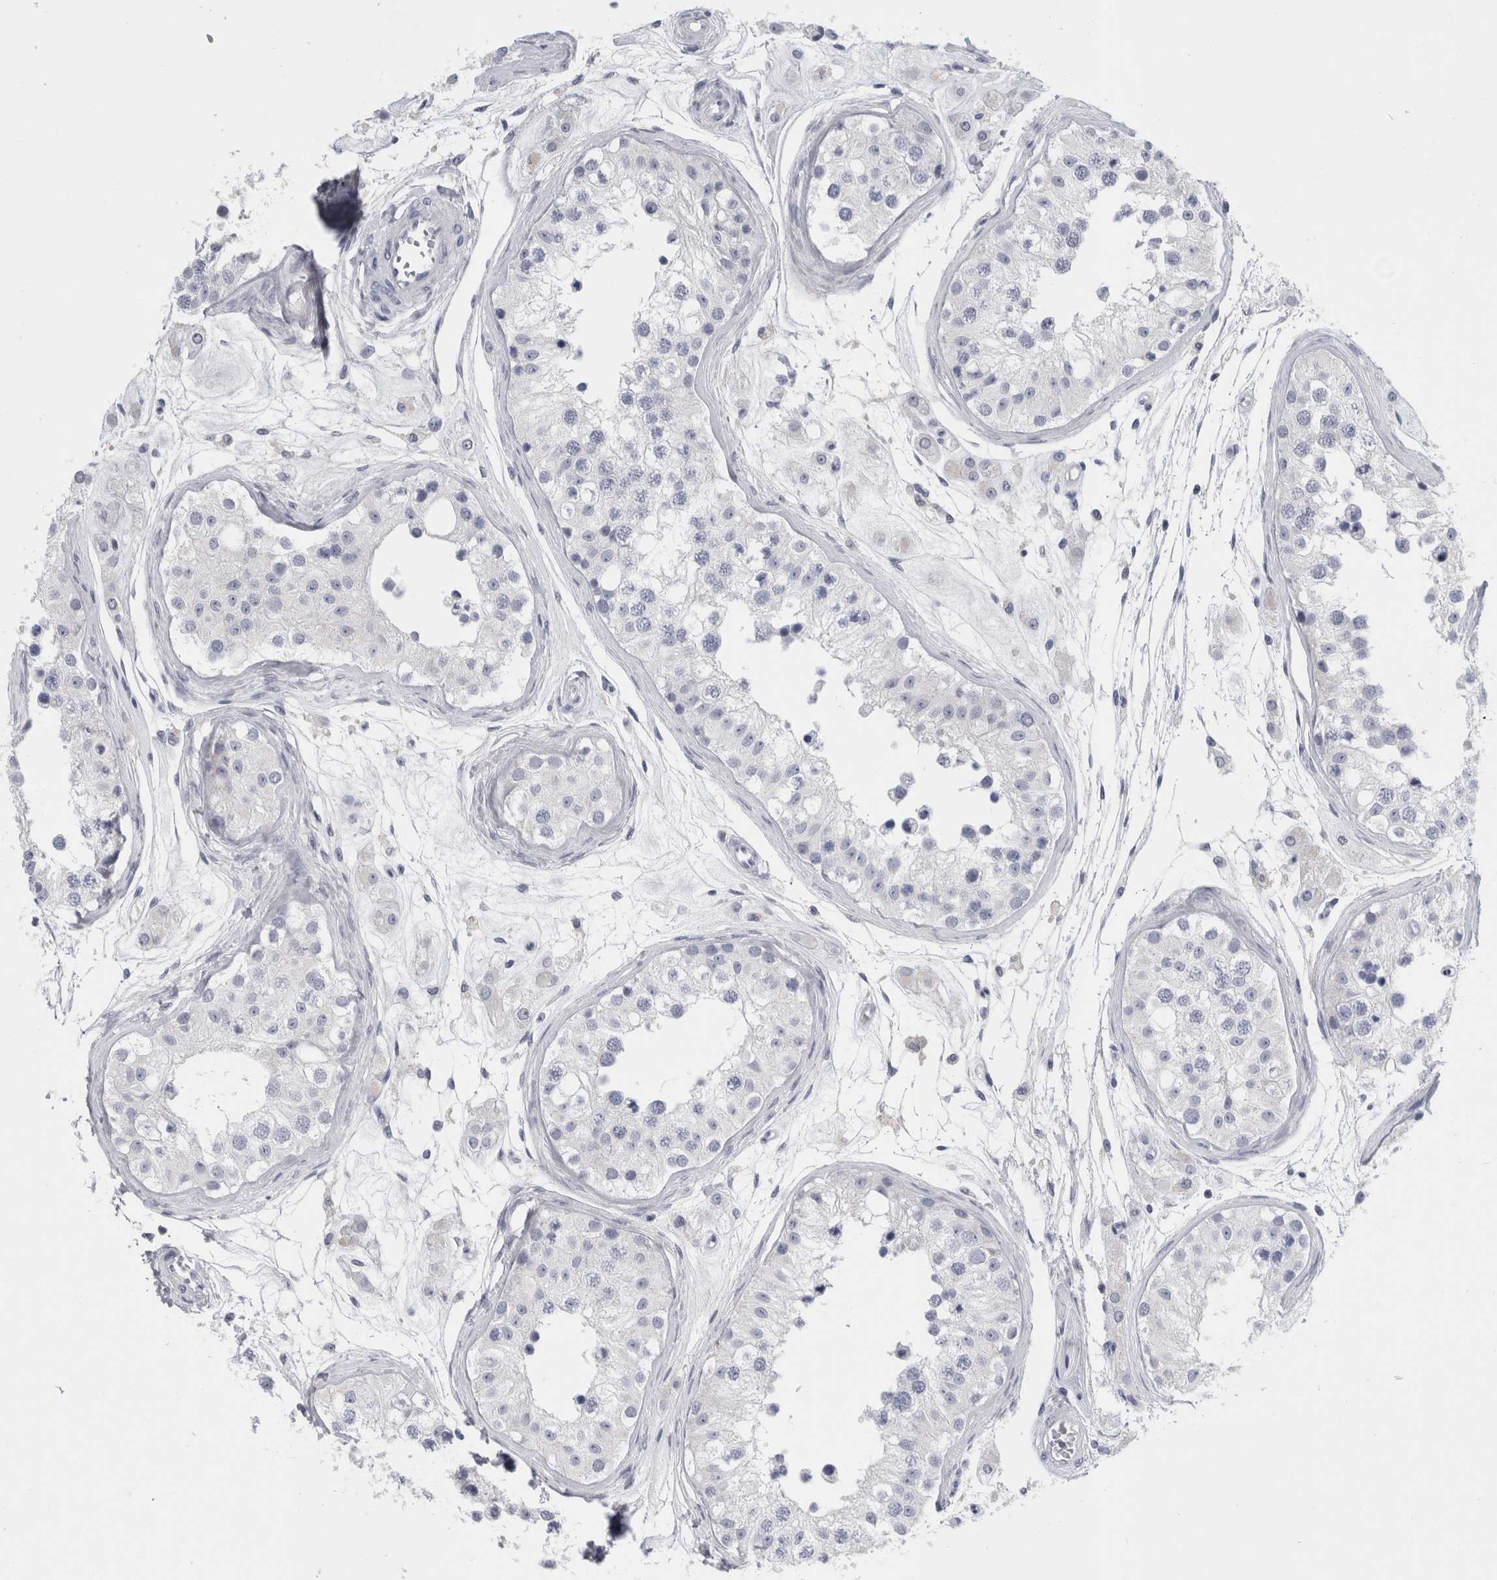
{"staining": {"intensity": "negative", "quantity": "none", "location": "none"}, "tissue": "testis", "cell_type": "Cells in seminiferous ducts", "image_type": "normal", "snomed": [{"axis": "morphology", "description": "Normal tissue, NOS"}, {"axis": "morphology", "description": "Adenocarcinoma, metastatic, NOS"}, {"axis": "topography", "description": "Testis"}], "caption": "IHC histopathology image of unremarkable human testis stained for a protein (brown), which displays no expression in cells in seminiferous ducts. The staining is performed using DAB (3,3'-diaminobenzidine) brown chromogen with nuclei counter-stained in using hematoxylin.", "gene": "ANKFY1", "patient": {"sex": "male", "age": 26}}